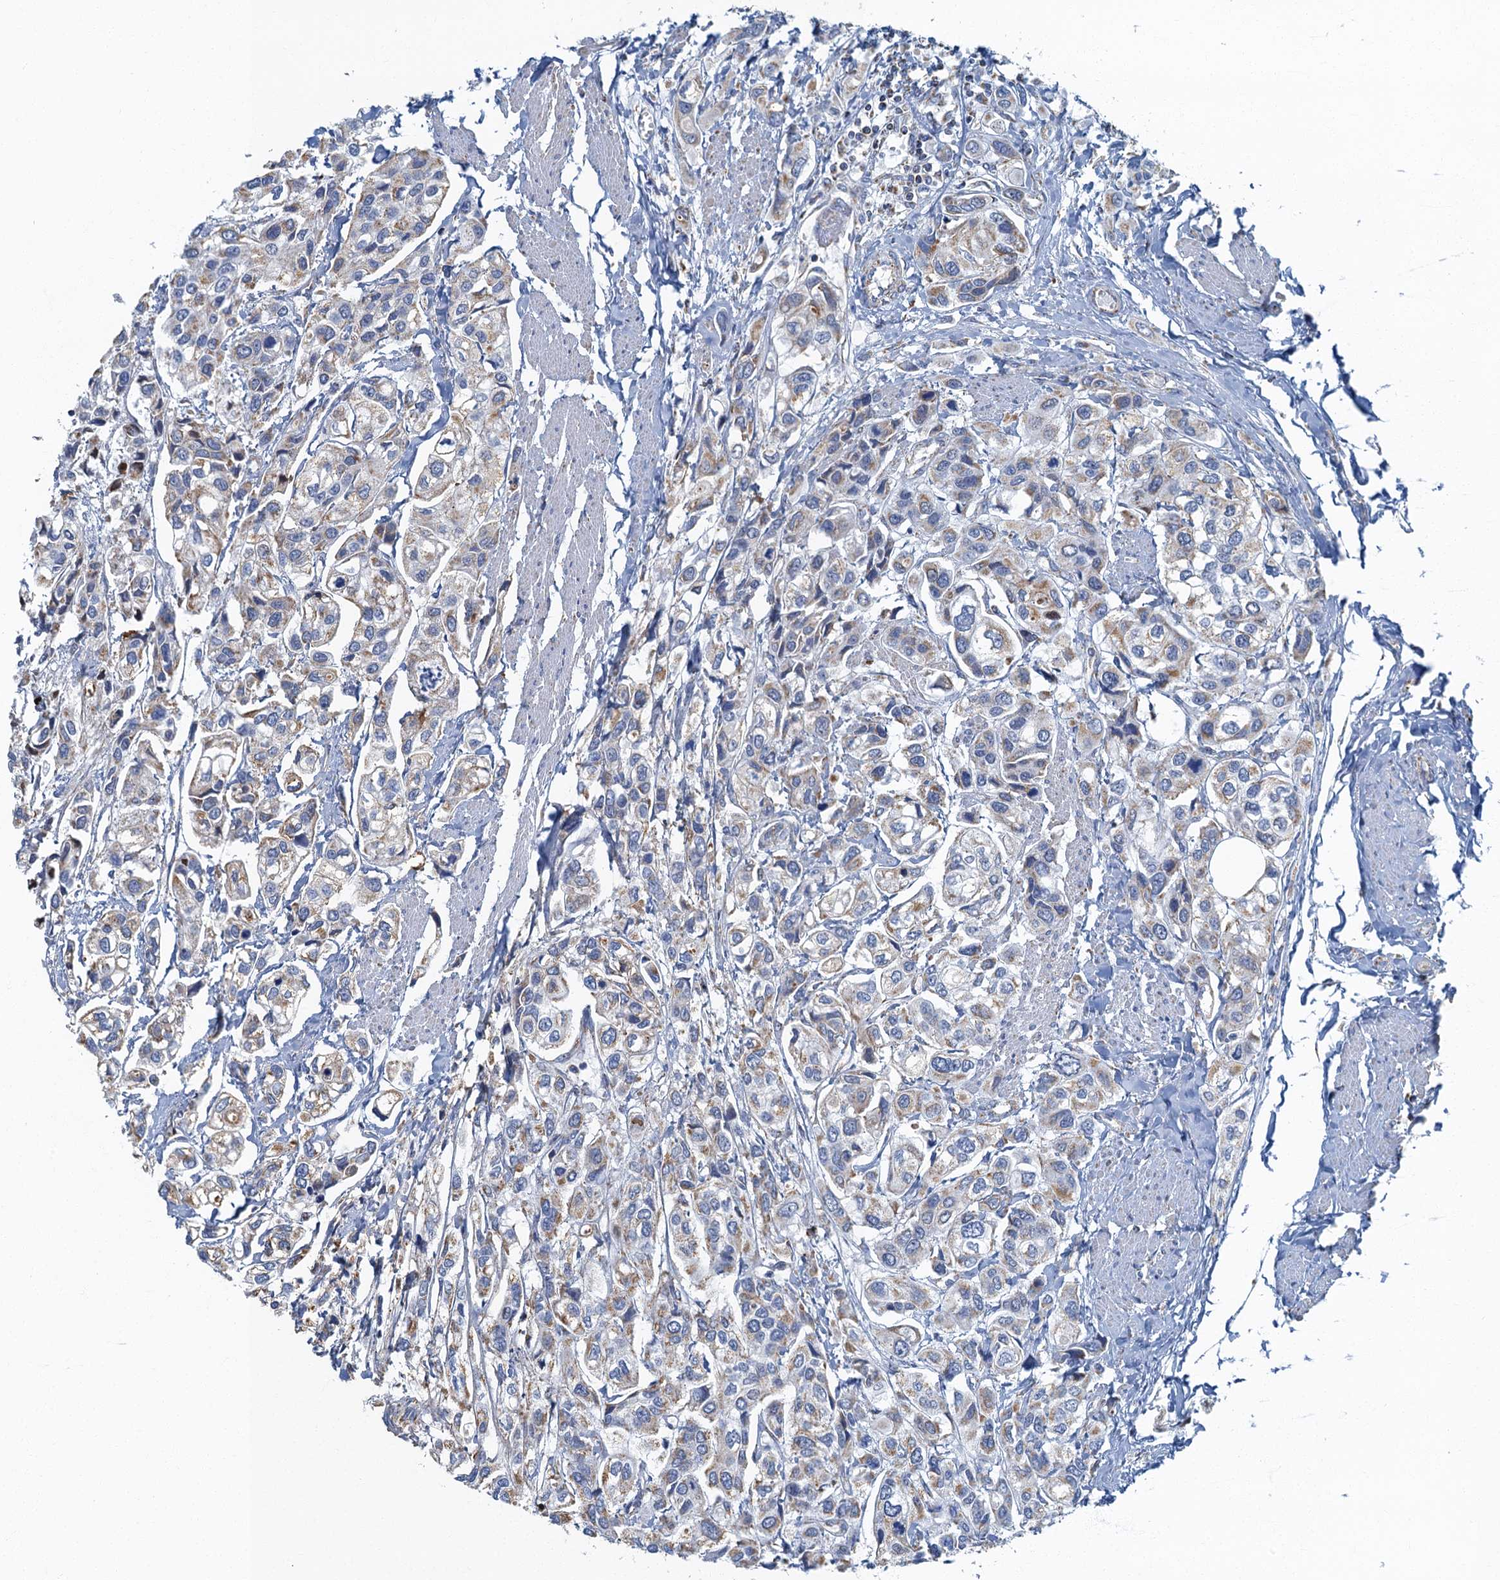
{"staining": {"intensity": "weak", "quantity": "25%-75%", "location": "cytoplasmic/membranous"}, "tissue": "urothelial cancer", "cell_type": "Tumor cells", "image_type": "cancer", "snomed": [{"axis": "morphology", "description": "Urothelial carcinoma, High grade"}, {"axis": "topography", "description": "Urinary bladder"}], "caption": "A histopathology image showing weak cytoplasmic/membranous positivity in approximately 25%-75% of tumor cells in urothelial cancer, as visualized by brown immunohistochemical staining.", "gene": "RAD9B", "patient": {"sex": "male", "age": 67}}